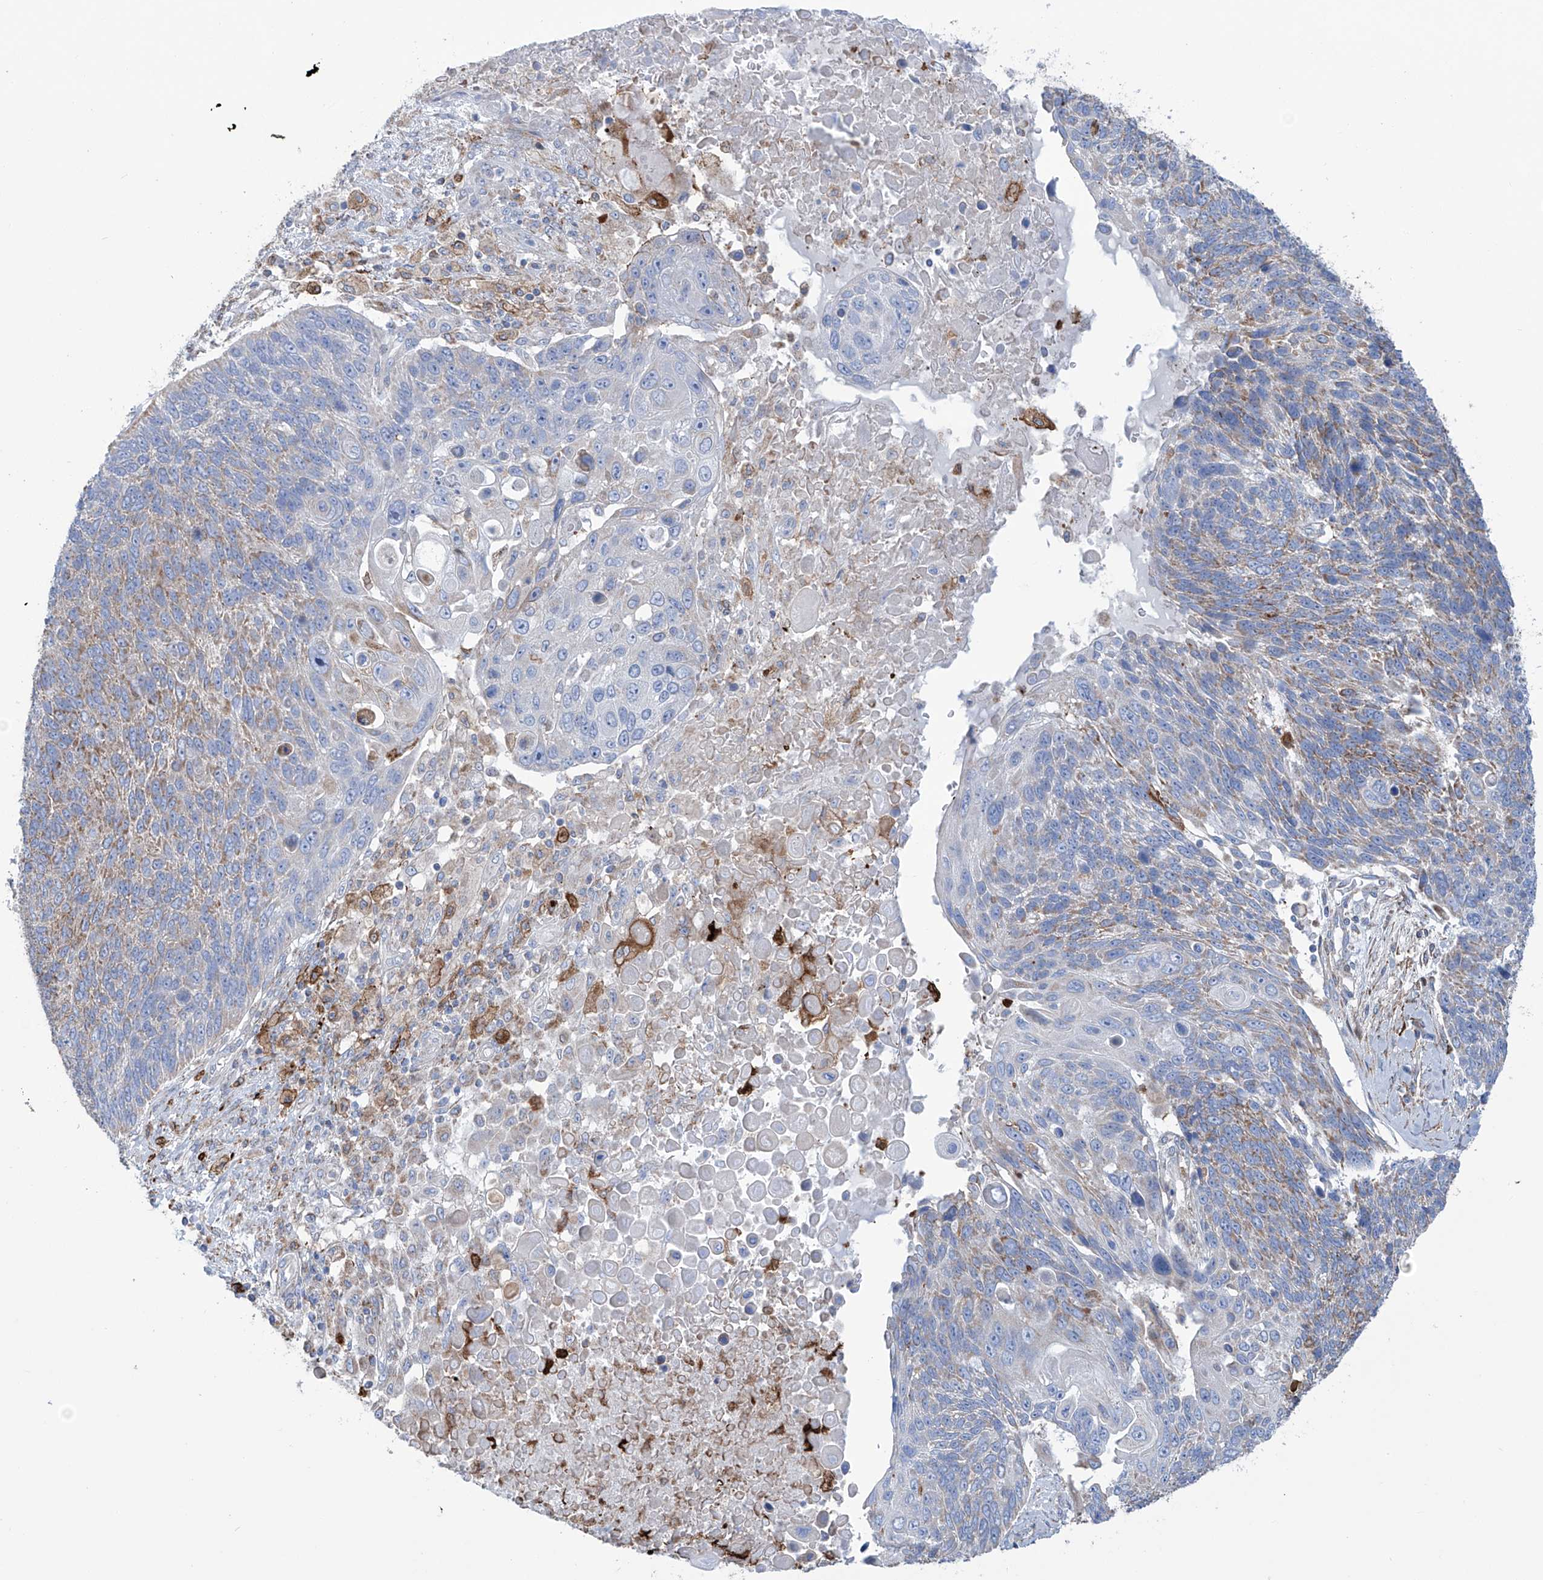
{"staining": {"intensity": "moderate", "quantity": "25%-75%", "location": "cytoplasmic/membranous"}, "tissue": "lung cancer", "cell_type": "Tumor cells", "image_type": "cancer", "snomed": [{"axis": "morphology", "description": "Squamous cell carcinoma, NOS"}, {"axis": "topography", "description": "Lung"}], "caption": "Immunohistochemical staining of human lung cancer (squamous cell carcinoma) reveals medium levels of moderate cytoplasmic/membranous expression in approximately 25%-75% of tumor cells.", "gene": "ALDH6A1", "patient": {"sex": "male", "age": 66}}